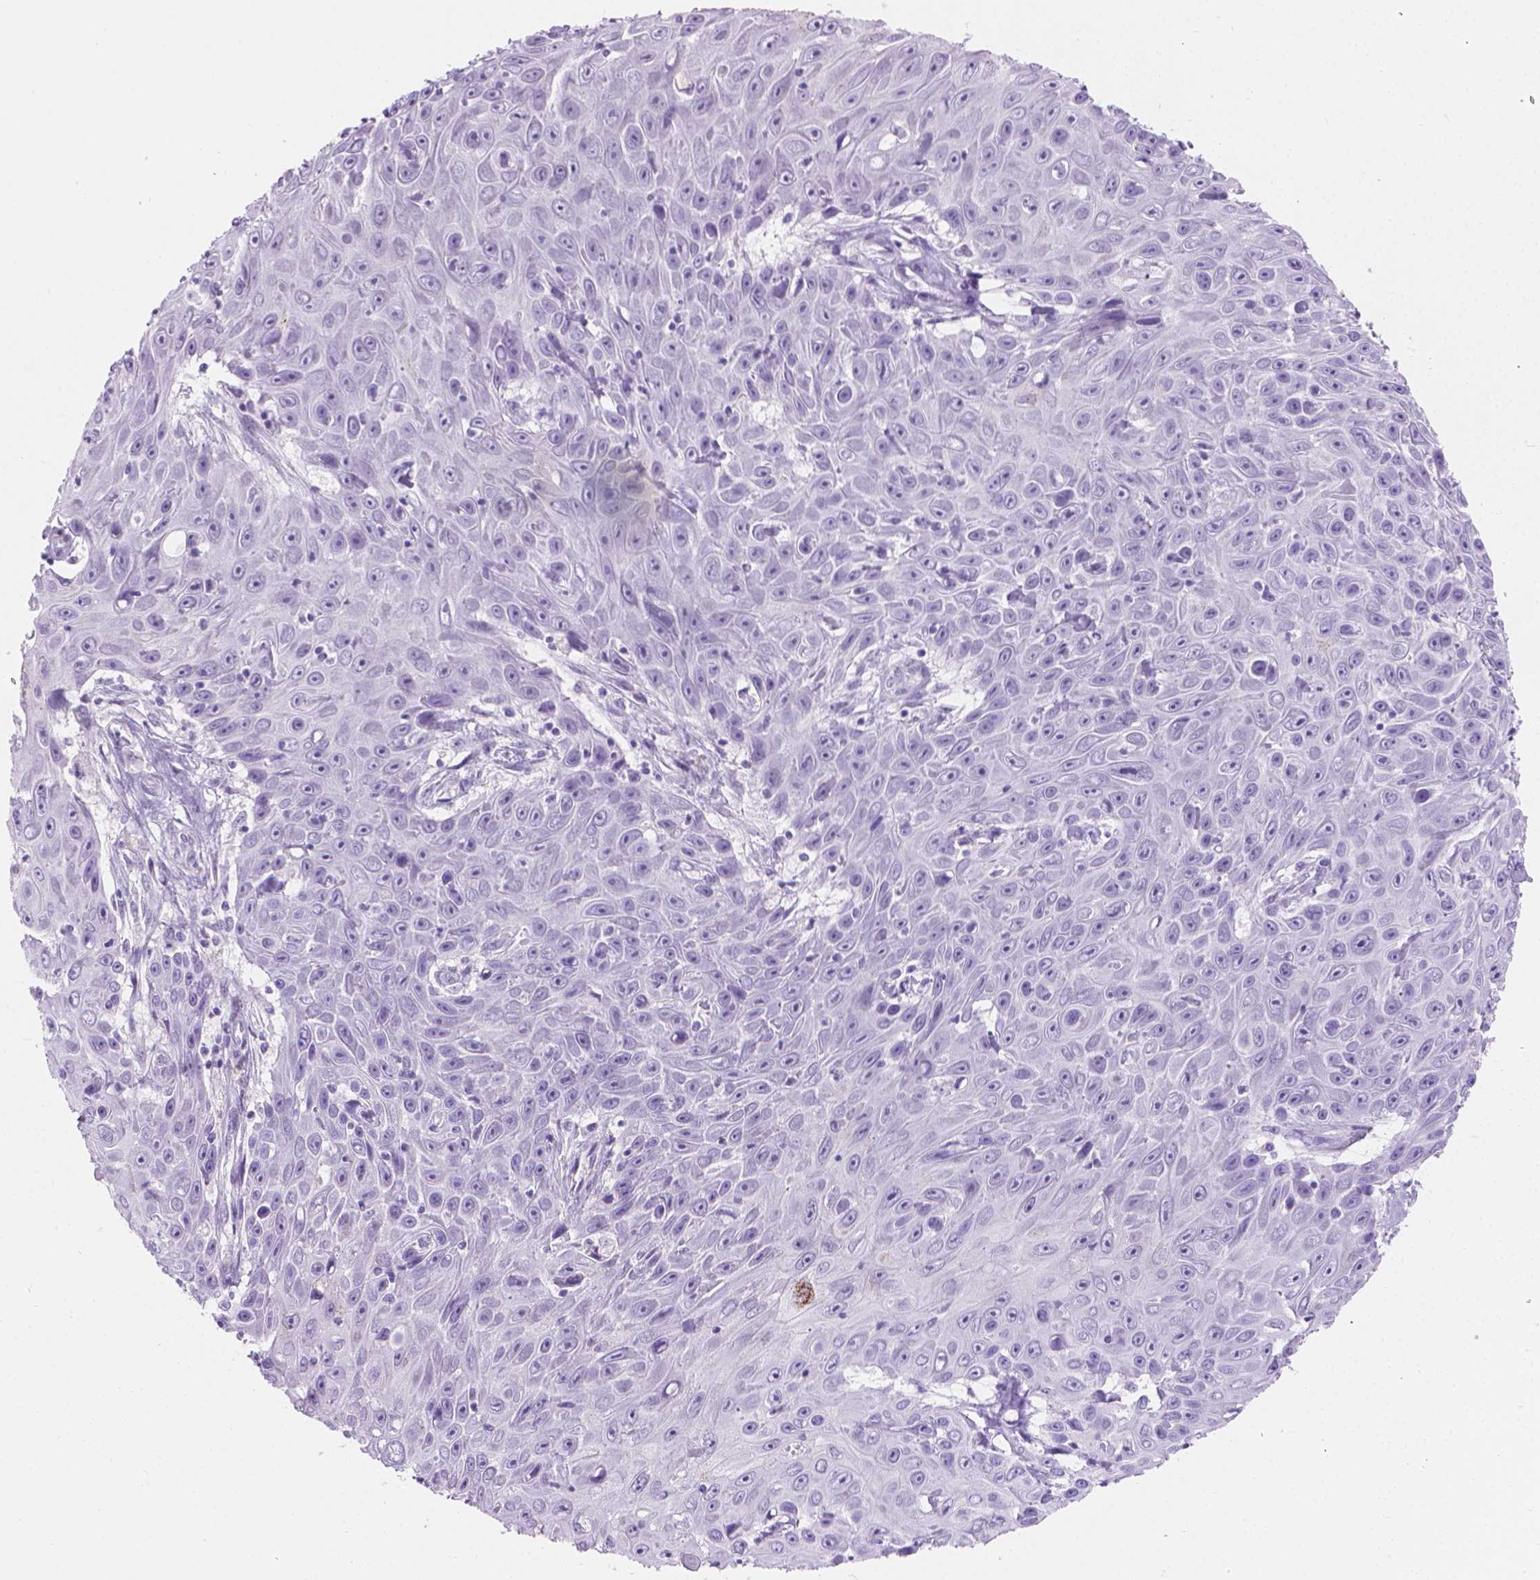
{"staining": {"intensity": "negative", "quantity": "none", "location": "none"}, "tissue": "skin cancer", "cell_type": "Tumor cells", "image_type": "cancer", "snomed": [{"axis": "morphology", "description": "Squamous cell carcinoma, NOS"}, {"axis": "topography", "description": "Skin"}], "caption": "Immunohistochemistry (IHC) micrograph of human skin cancer (squamous cell carcinoma) stained for a protein (brown), which displays no staining in tumor cells.", "gene": "CFAP52", "patient": {"sex": "male", "age": 82}}